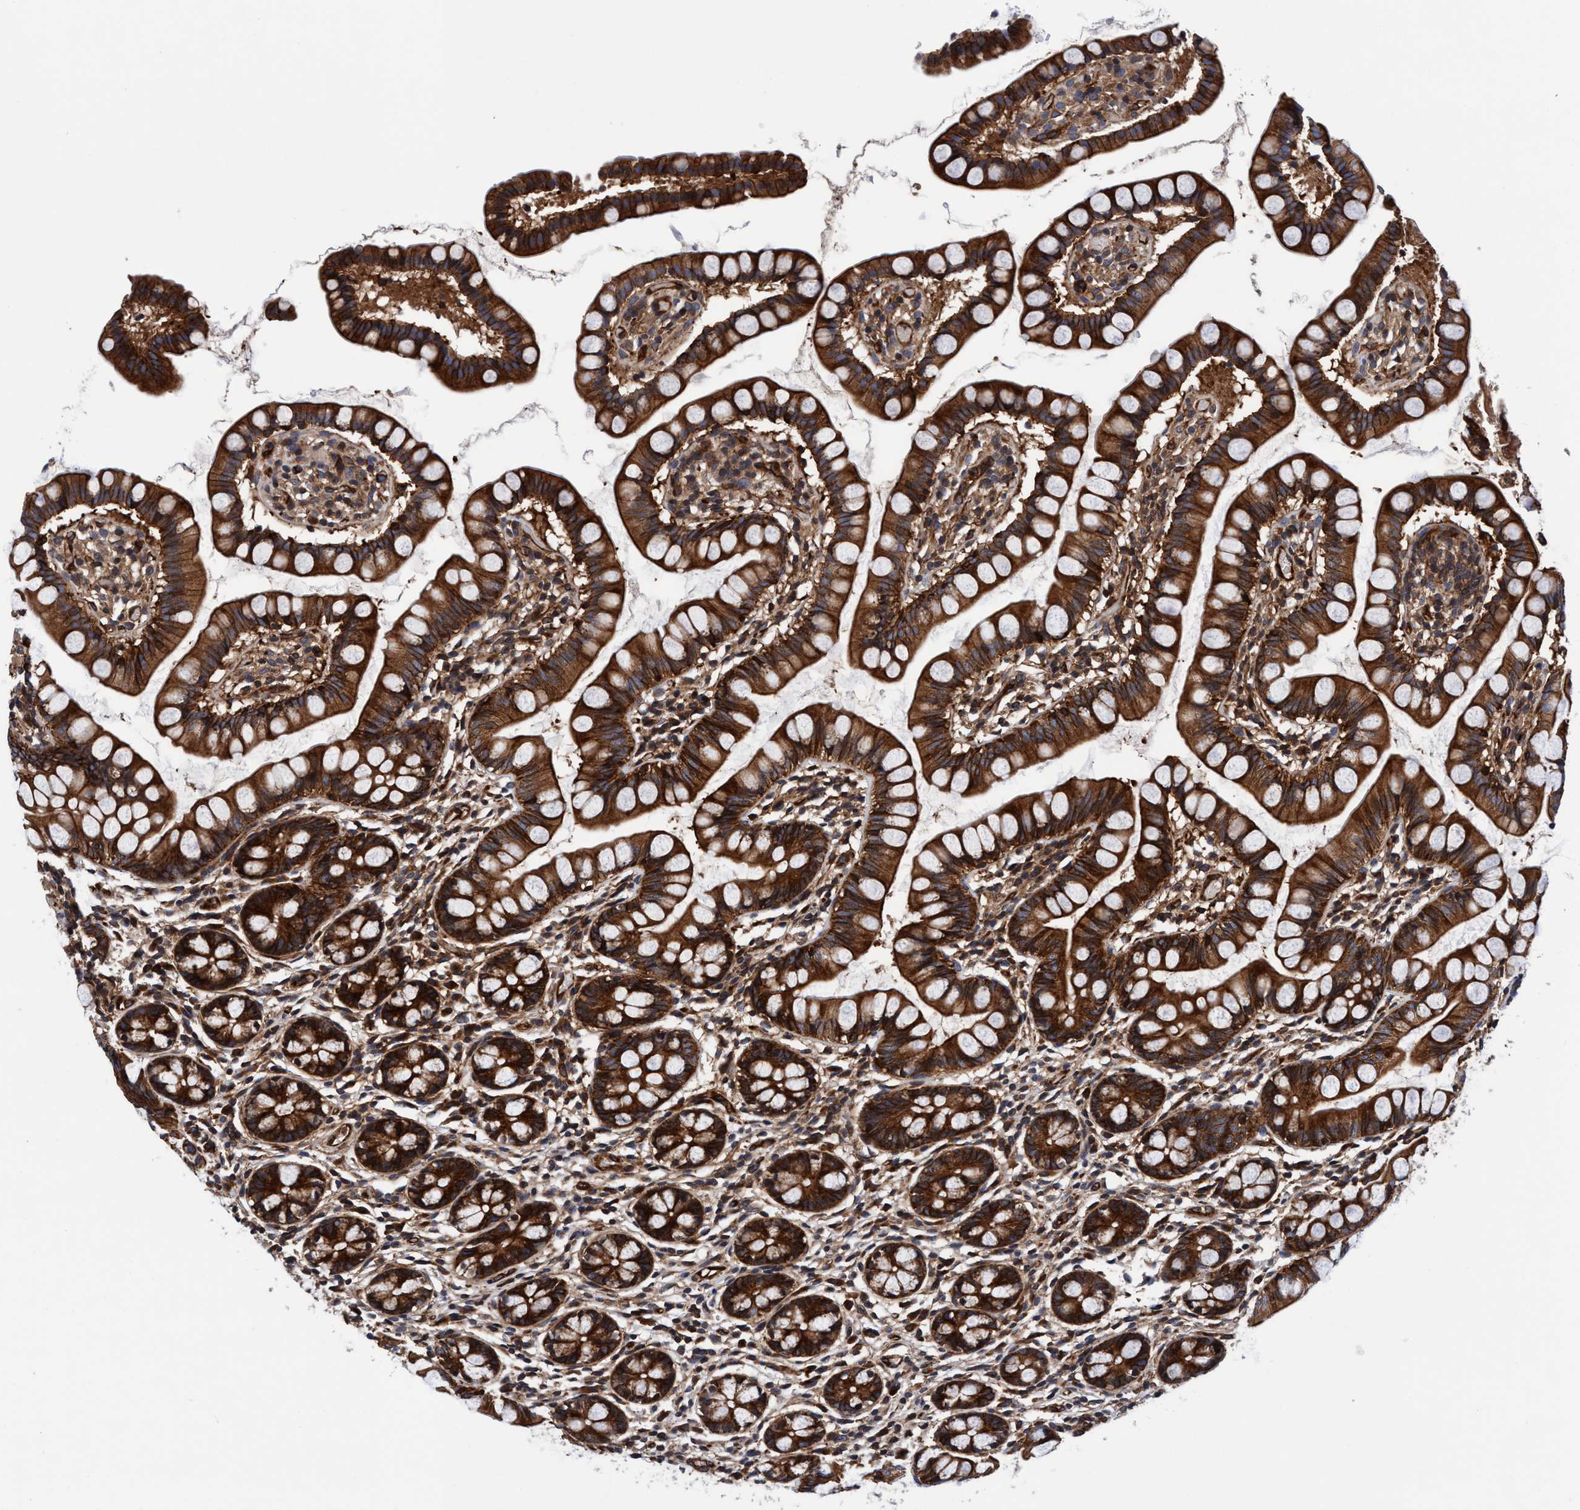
{"staining": {"intensity": "strong", "quantity": ">75%", "location": "cytoplasmic/membranous"}, "tissue": "small intestine", "cell_type": "Glandular cells", "image_type": "normal", "snomed": [{"axis": "morphology", "description": "Normal tissue, NOS"}, {"axis": "topography", "description": "Small intestine"}], "caption": "IHC of normal human small intestine exhibits high levels of strong cytoplasmic/membranous expression in approximately >75% of glandular cells.", "gene": "MCM3AP", "patient": {"sex": "female", "age": 84}}